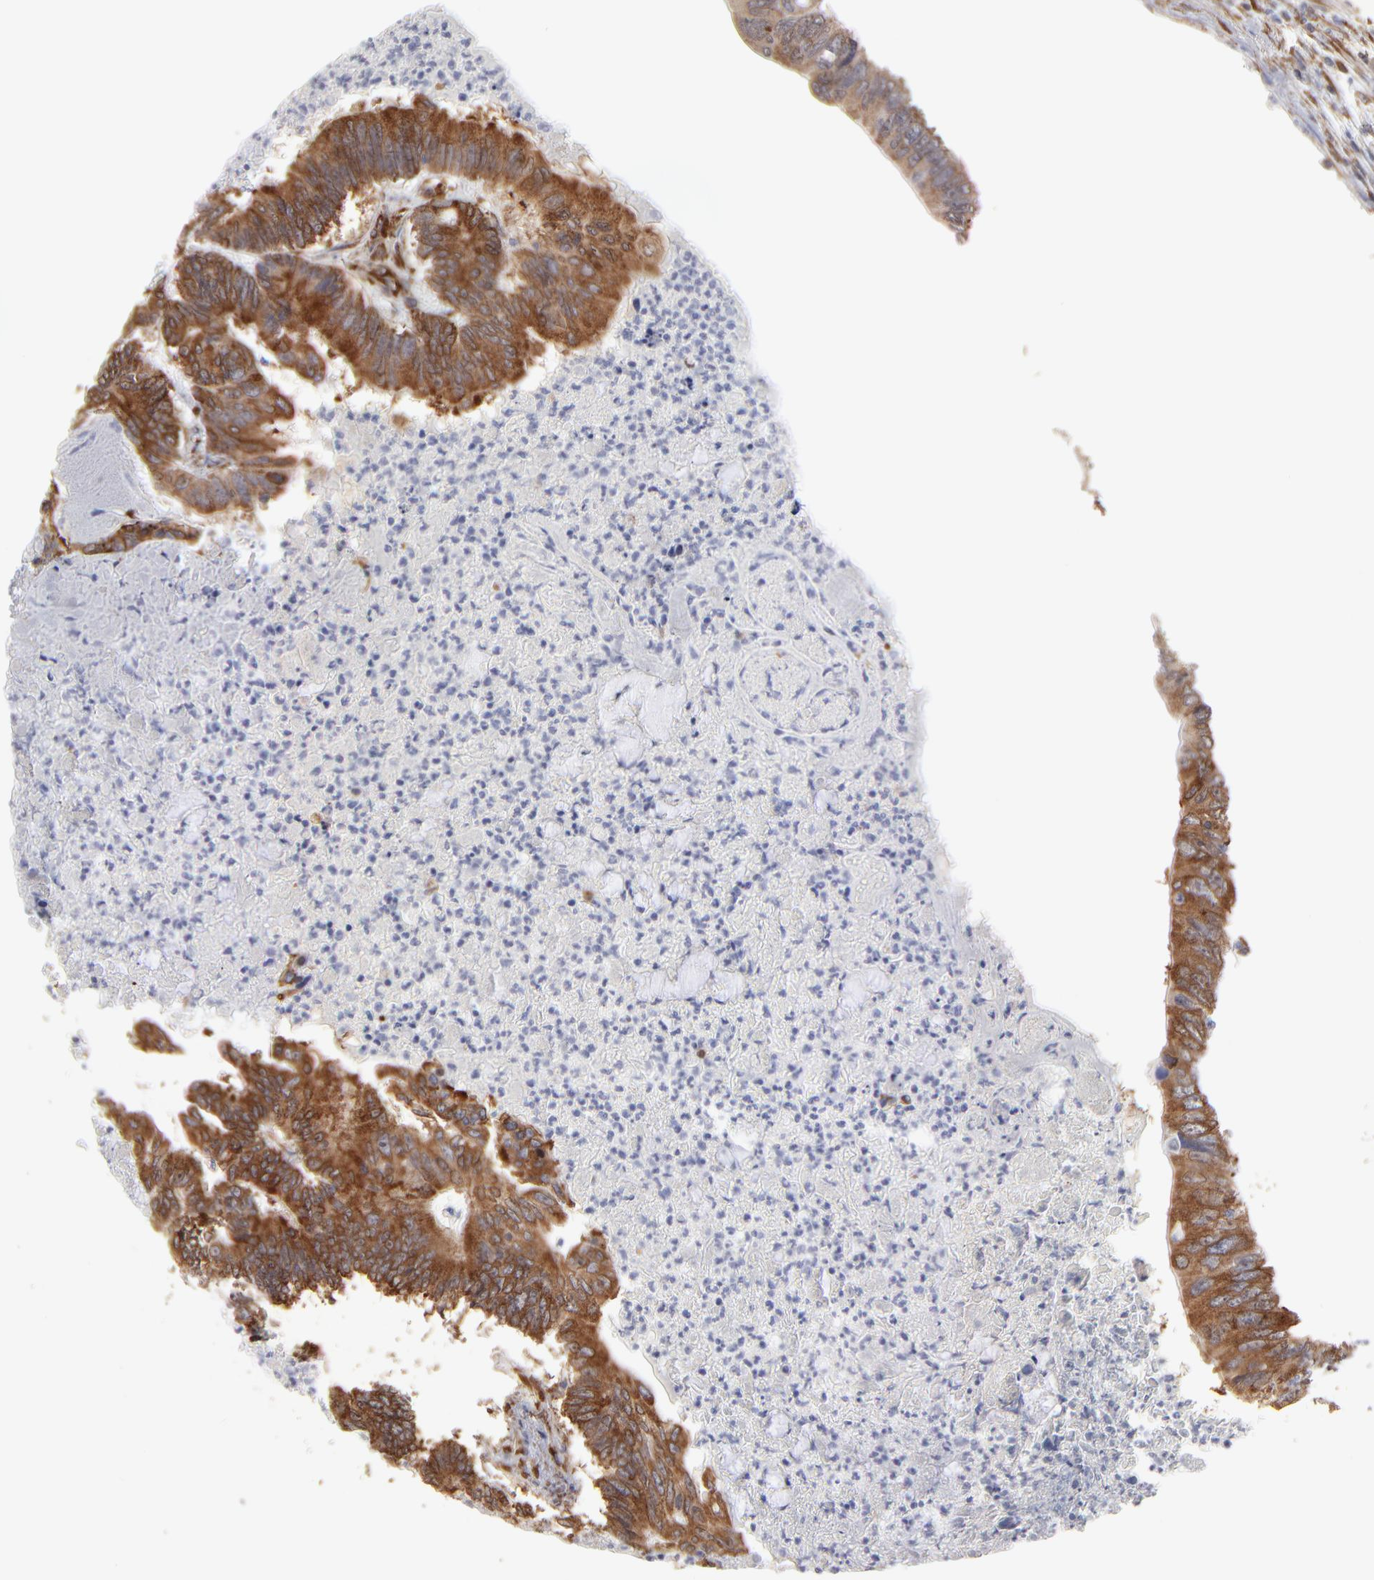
{"staining": {"intensity": "strong", "quantity": ">75%", "location": "cytoplasmic/membranous"}, "tissue": "colorectal cancer", "cell_type": "Tumor cells", "image_type": "cancer", "snomed": [{"axis": "morphology", "description": "Adenocarcinoma, NOS"}, {"axis": "topography", "description": "Colon"}], "caption": "This micrograph displays IHC staining of colorectal cancer (adenocarcinoma), with high strong cytoplasmic/membranous positivity in about >75% of tumor cells.", "gene": "KTN1", "patient": {"sex": "male", "age": 65}}